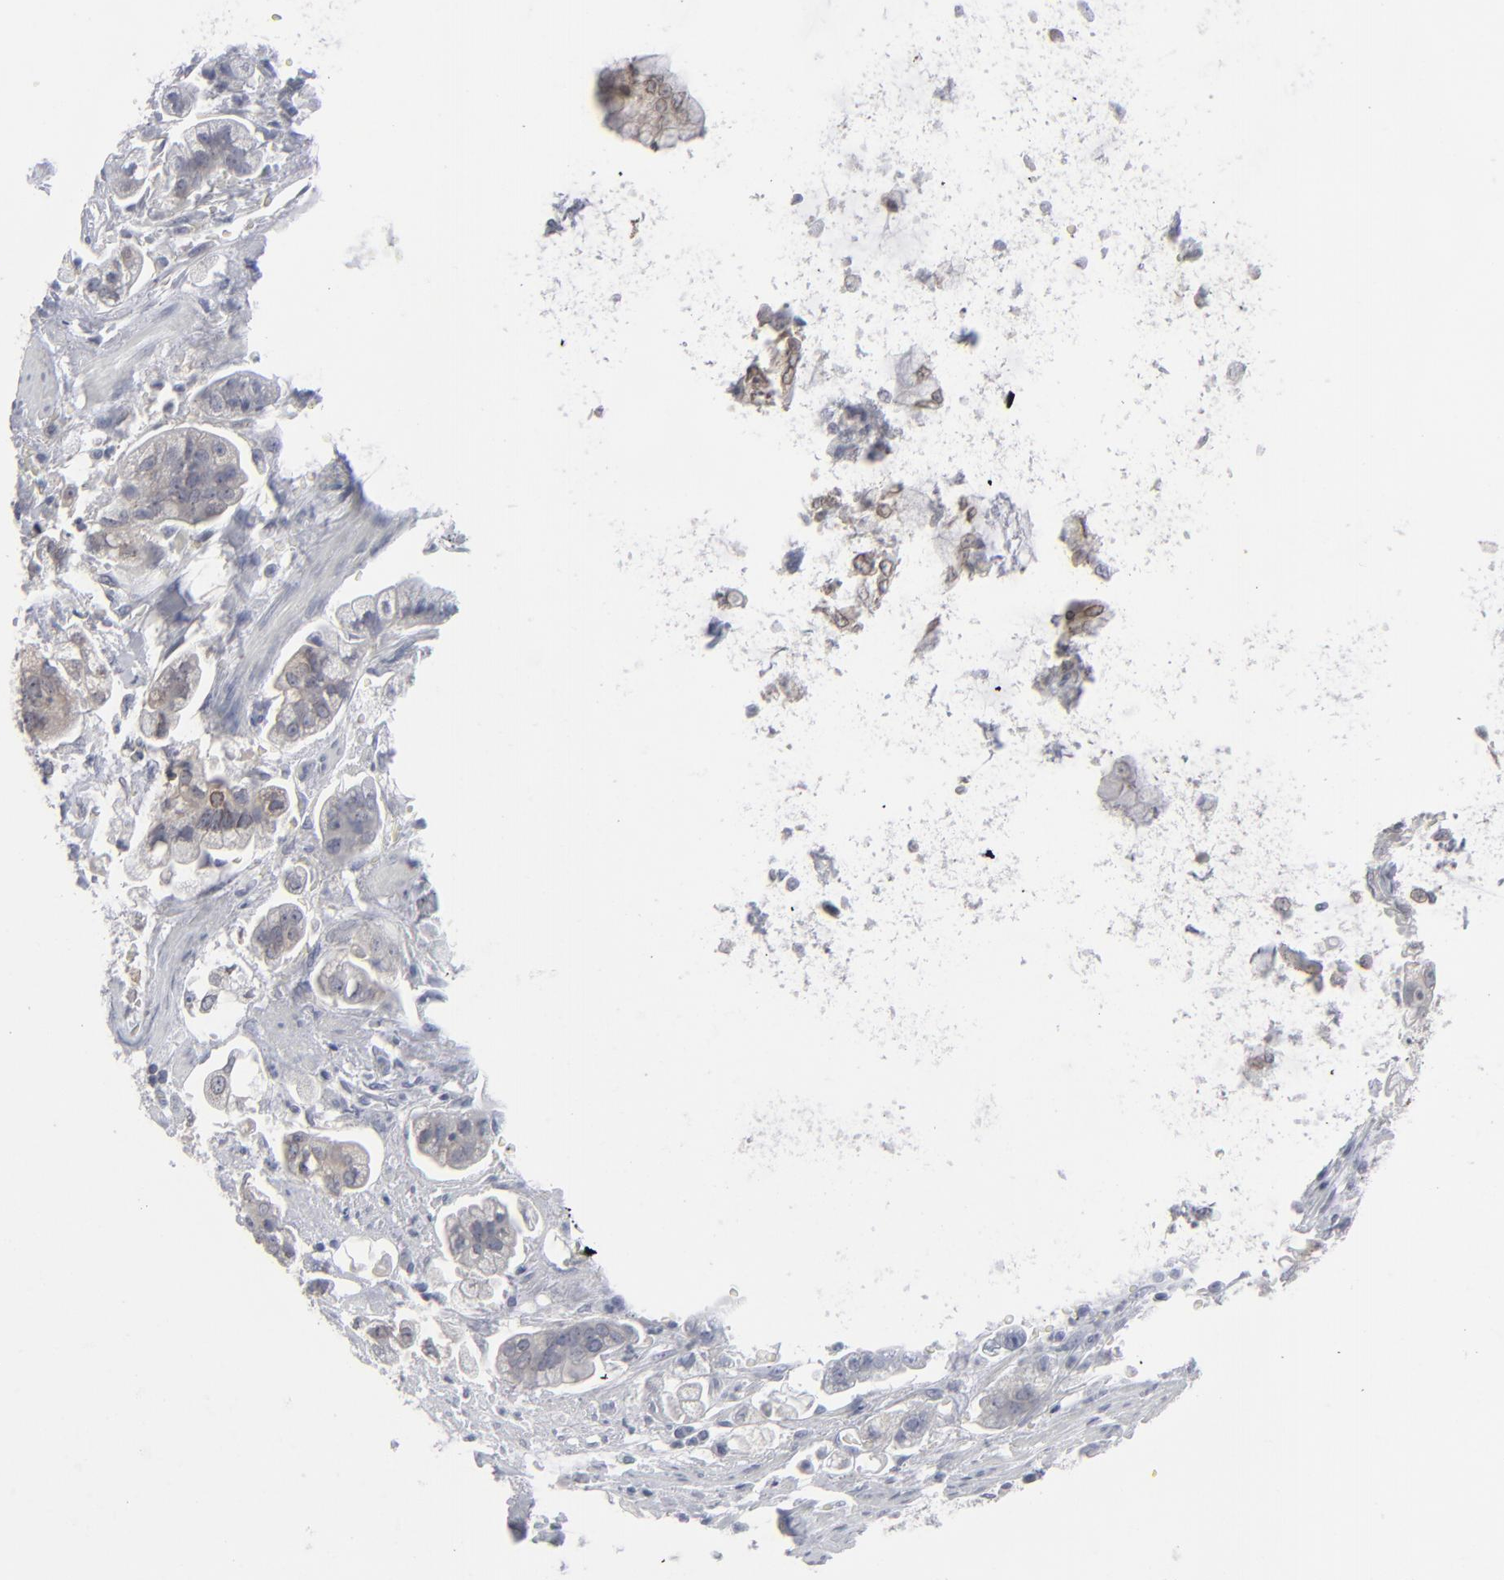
{"staining": {"intensity": "weak", "quantity": "25%-75%", "location": "cytoplasmic/membranous,nuclear"}, "tissue": "stomach cancer", "cell_type": "Tumor cells", "image_type": "cancer", "snomed": [{"axis": "morphology", "description": "Adenocarcinoma, NOS"}, {"axis": "topography", "description": "Stomach"}], "caption": "This is a histology image of immunohistochemistry staining of stomach cancer (adenocarcinoma), which shows weak expression in the cytoplasmic/membranous and nuclear of tumor cells.", "gene": "NUP88", "patient": {"sex": "male", "age": 62}}